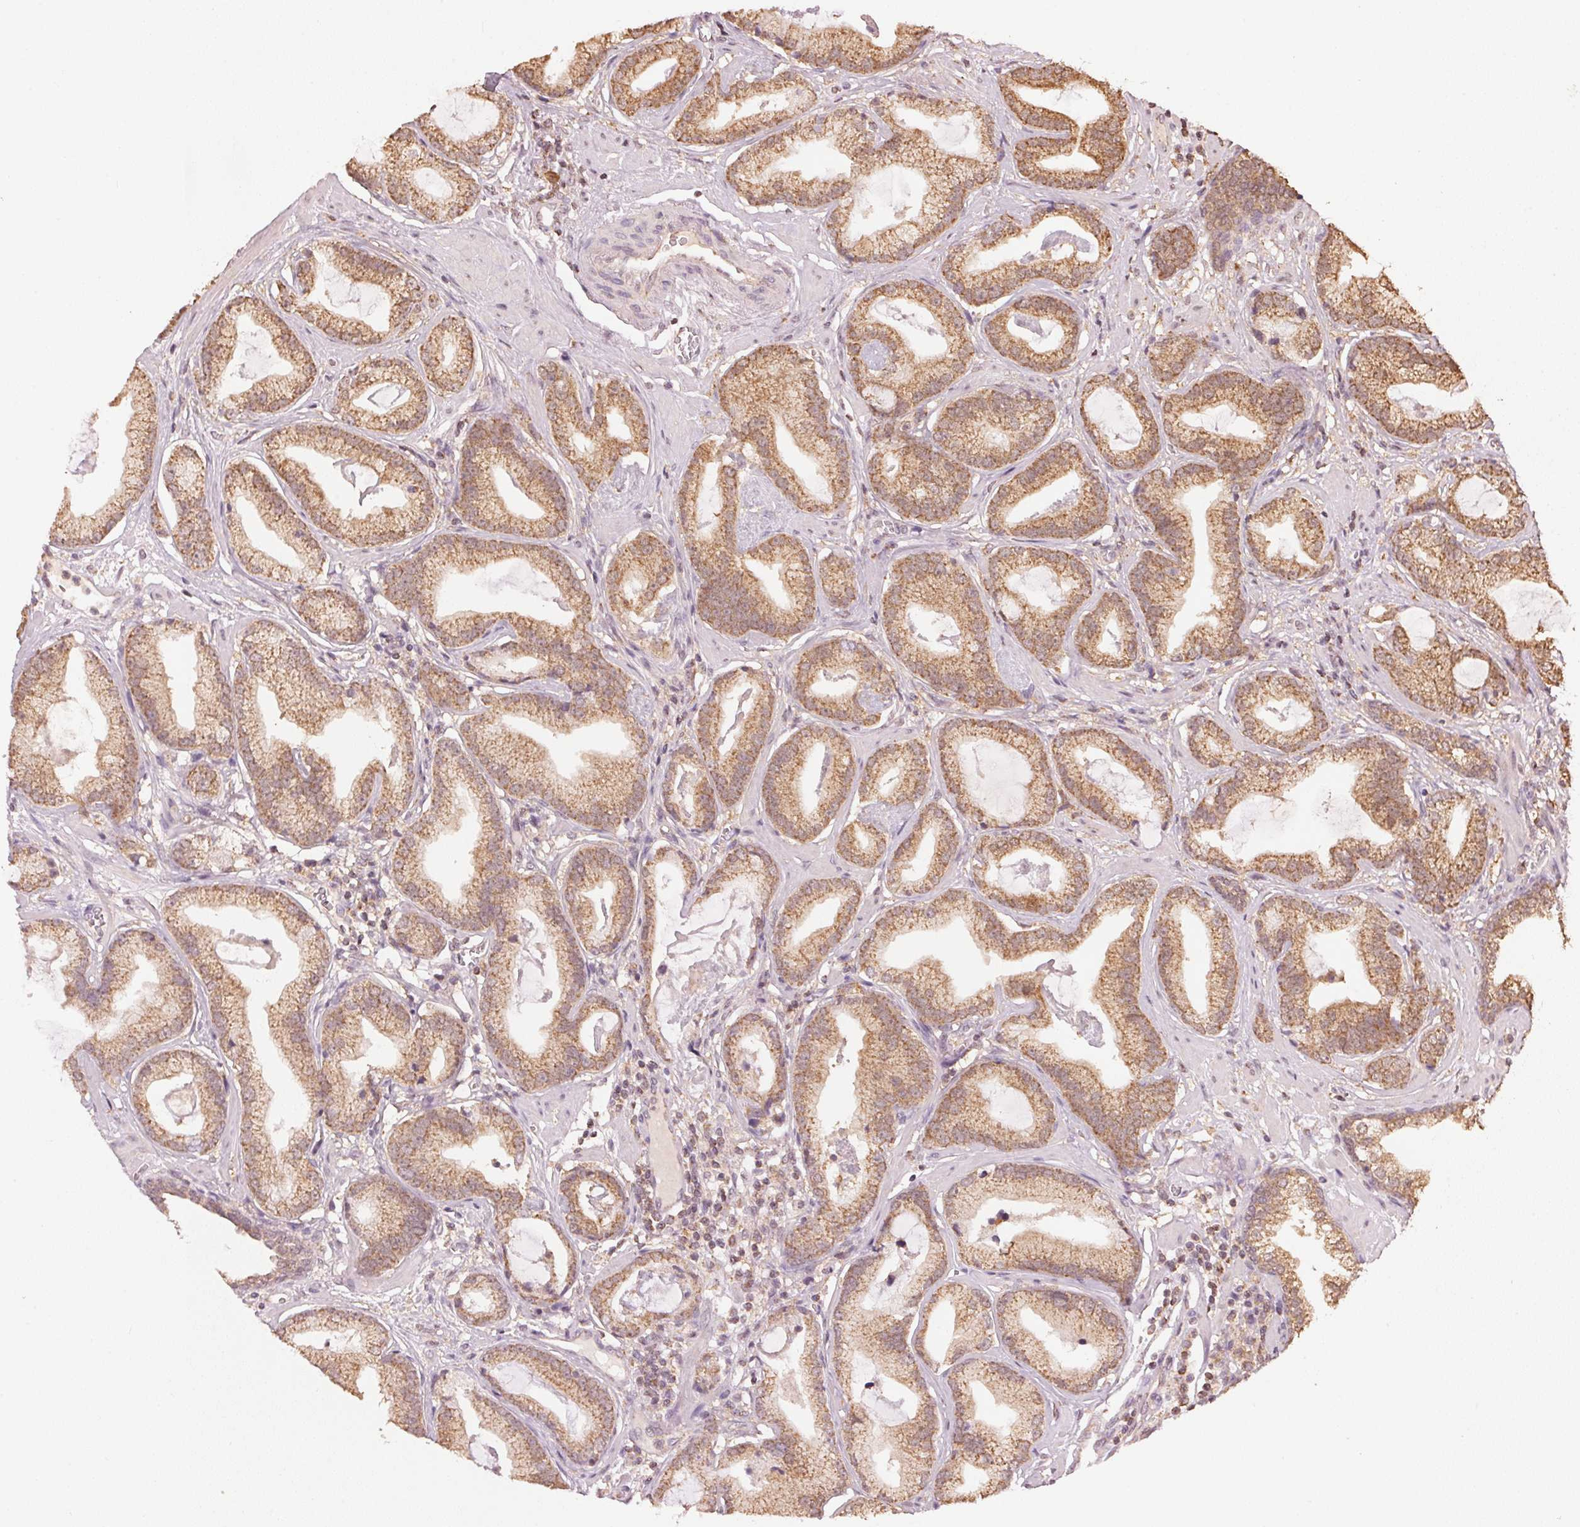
{"staining": {"intensity": "moderate", "quantity": ">75%", "location": "cytoplasmic/membranous"}, "tissue": "prostate cancer", "cell_type": "Tumor cells", "image_type": "cancer", "snomed": [{"axis": "morphology", "description": "Adenocarcinoma, Low grade"}, {"axis": "topography", "description": "Prostate"}], "caption": "This is an image of IHC staining of prostate cancer (adenocarcinoma (low-grade)), which shows moderate positivity in the cytoplasmic/membranous of tumor cells.", "gene": "ARHGAP6", "patient": {"sex": "male", "age": 62}}